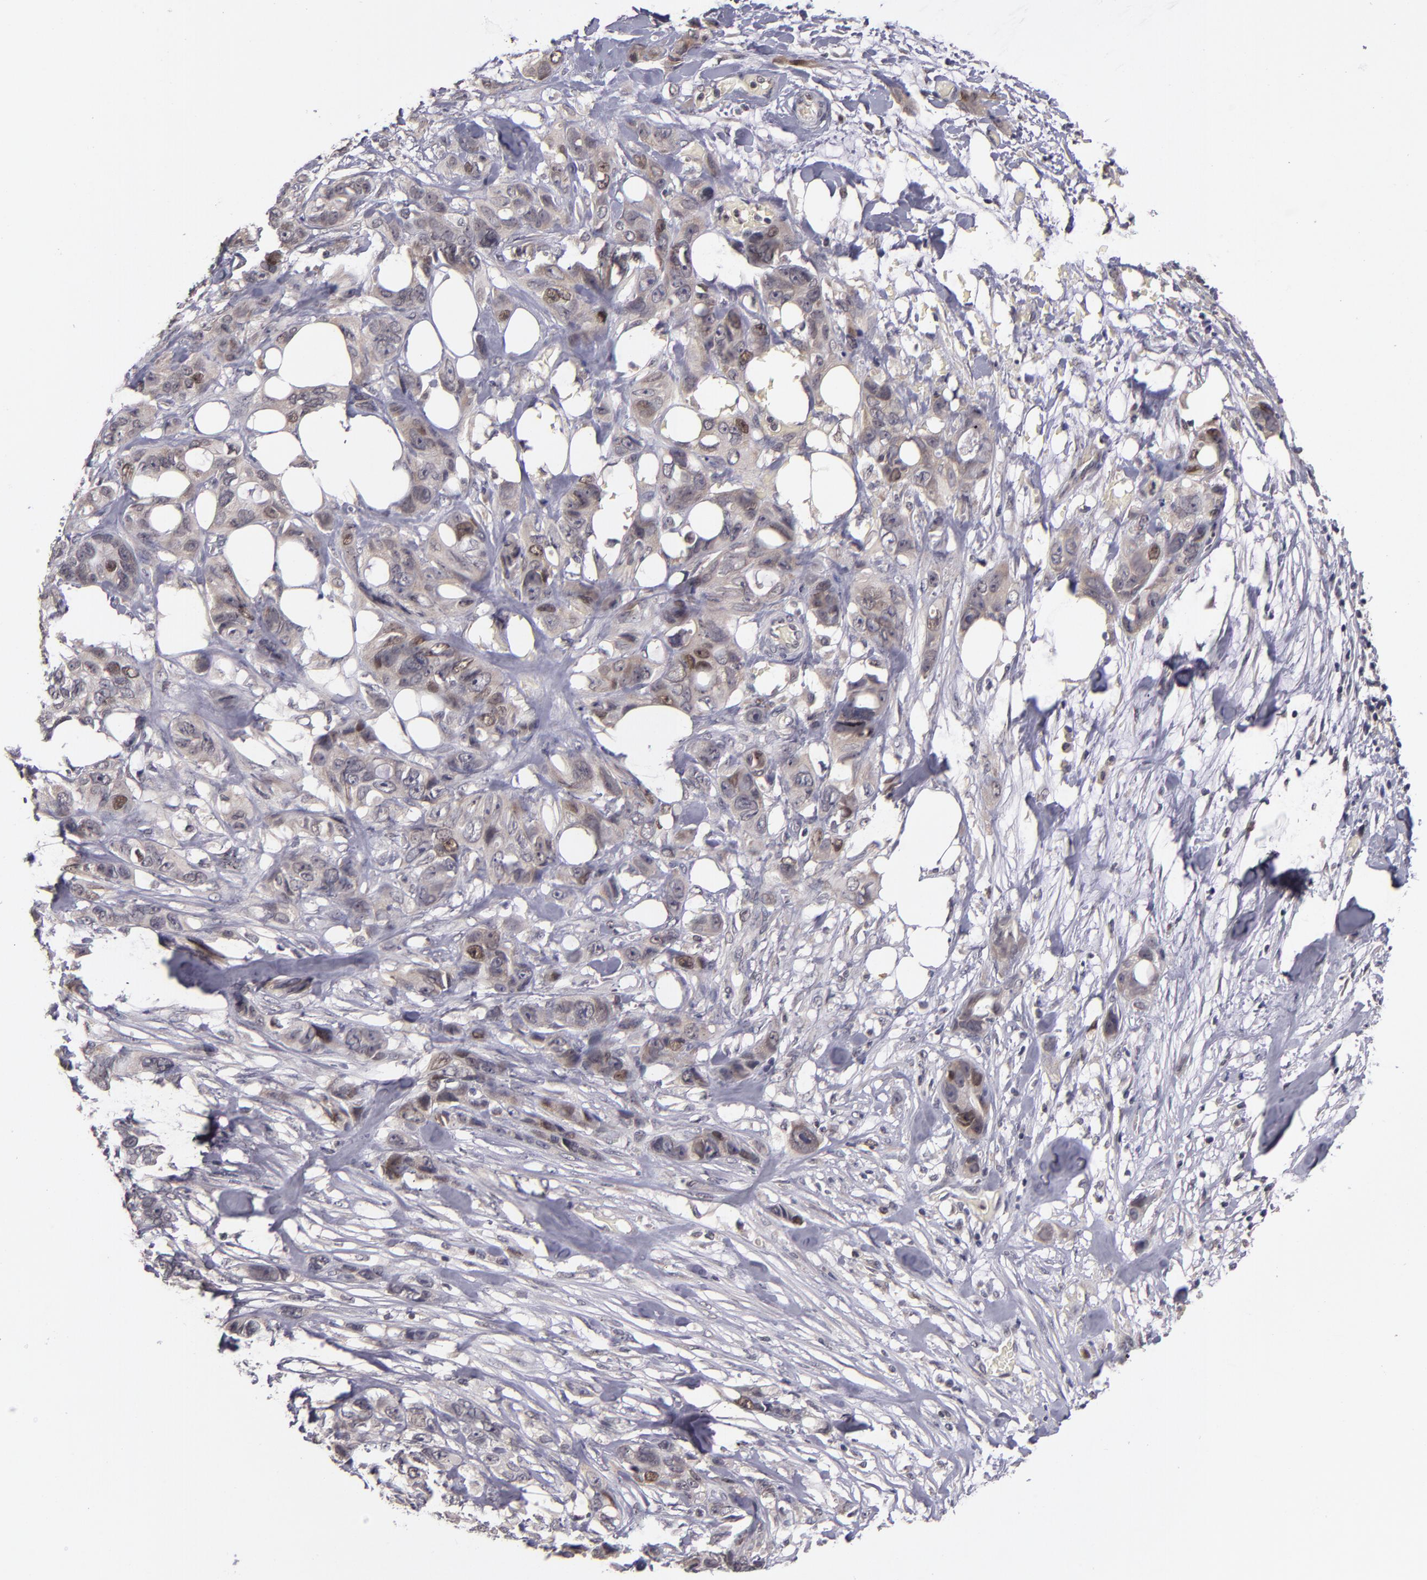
{"staining": {"intensity": "moderate", "quantity": "25%-75%", "location": "nuclear"}, "tissue": "stomach cancer", "cell_type": "Tumor cells", "image_type": "cancer", "snomed": [{"axis": "morphology", "description": "Adenocarcinoma, NOS"}, {"axis": "topography", "description": "Stomach, upper"}], "caption": "A medium amount of moderate nuclear positivity is appreciated in about 25%-75% of tumor cells in stomach adenocarcinoma tissue.", "gene": "CDC7", "patient": {"sex": "male", "age": 47}}